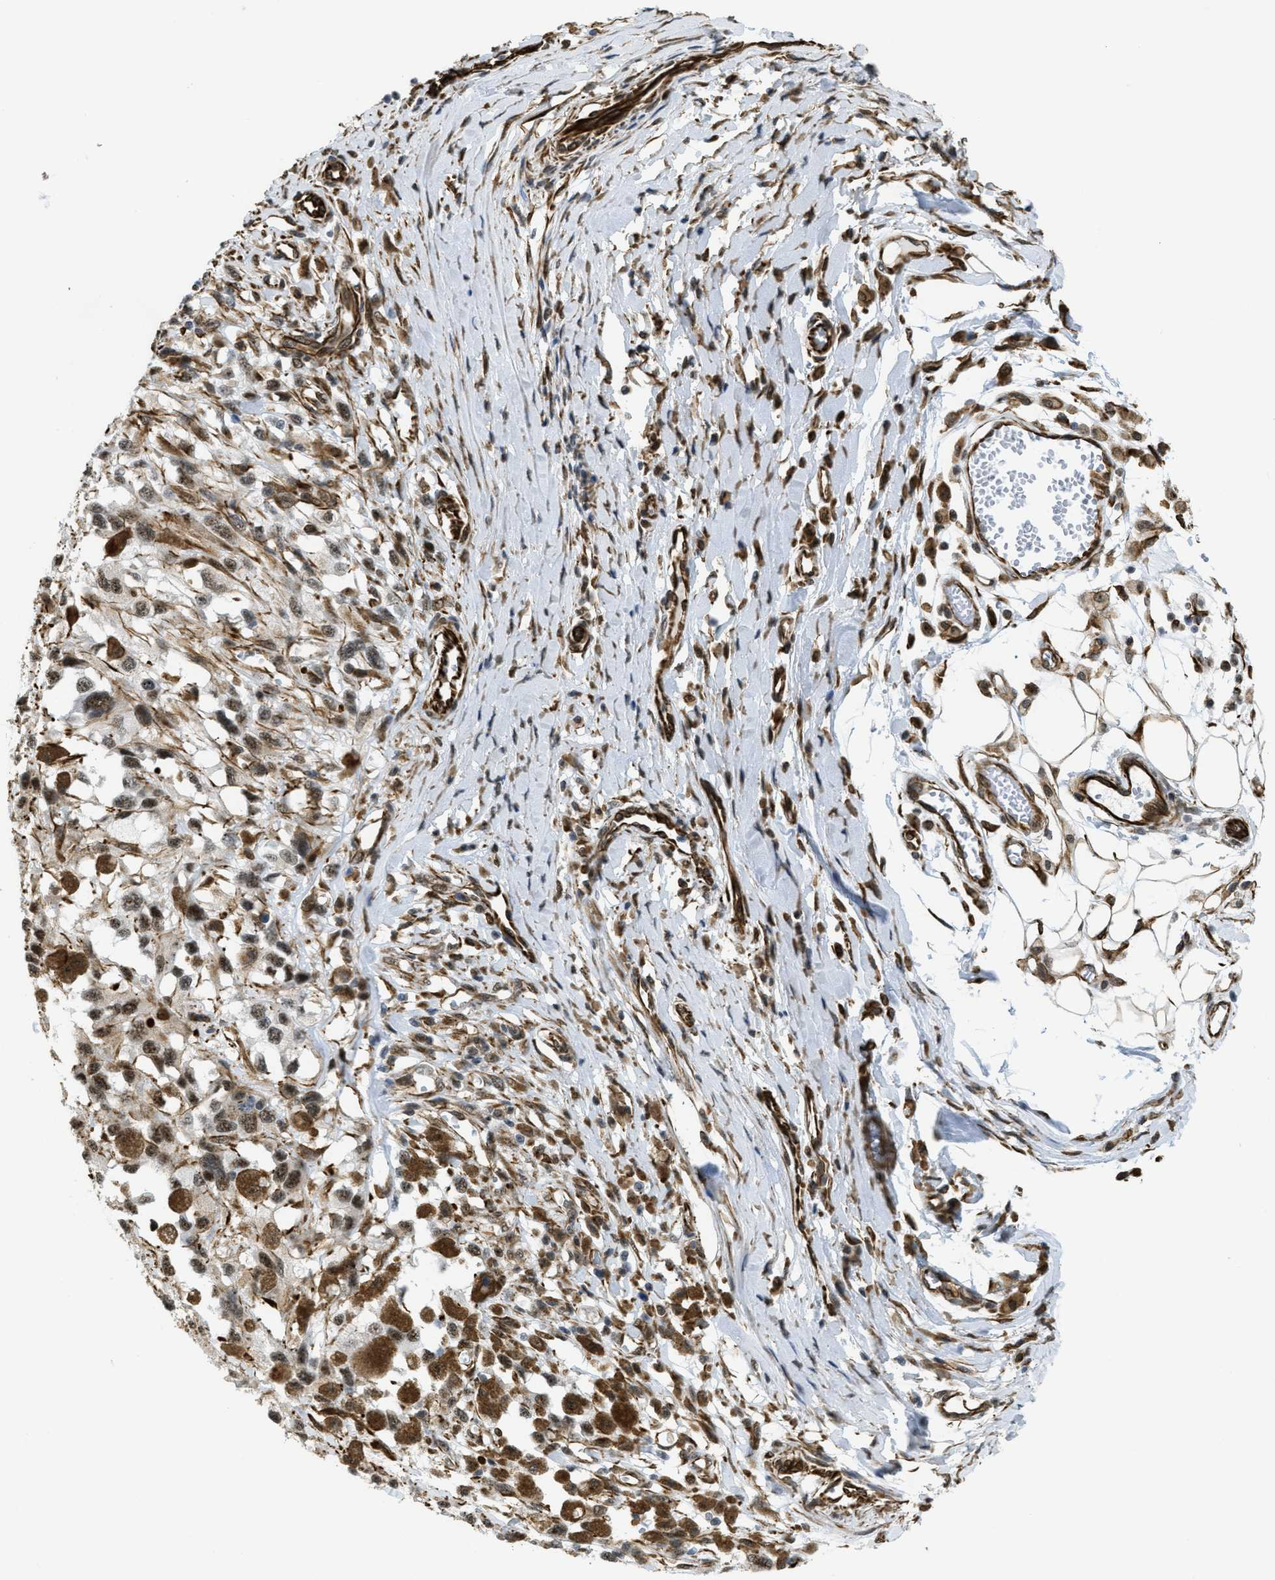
{"staining": {"intensity": "moderate", "quantity": ">75%", "location": "nuclear"}, "tissue": "melanoma", "cell_type": "Tumor cells", "image_type": "cancer", "snomed": [{"axis": "morphology", "description": "Malignant melanoma, Metastatic site"}, {"axis": "topography", "description": "Lymph node"}], "caption": "Immunohistochemical staining of human melanoma demonstrates moderate nuclear protein positivity in about >75% of tumor cells.", "gene": "LRRC8B", "patient": {"sex": "male", "age": 59}}